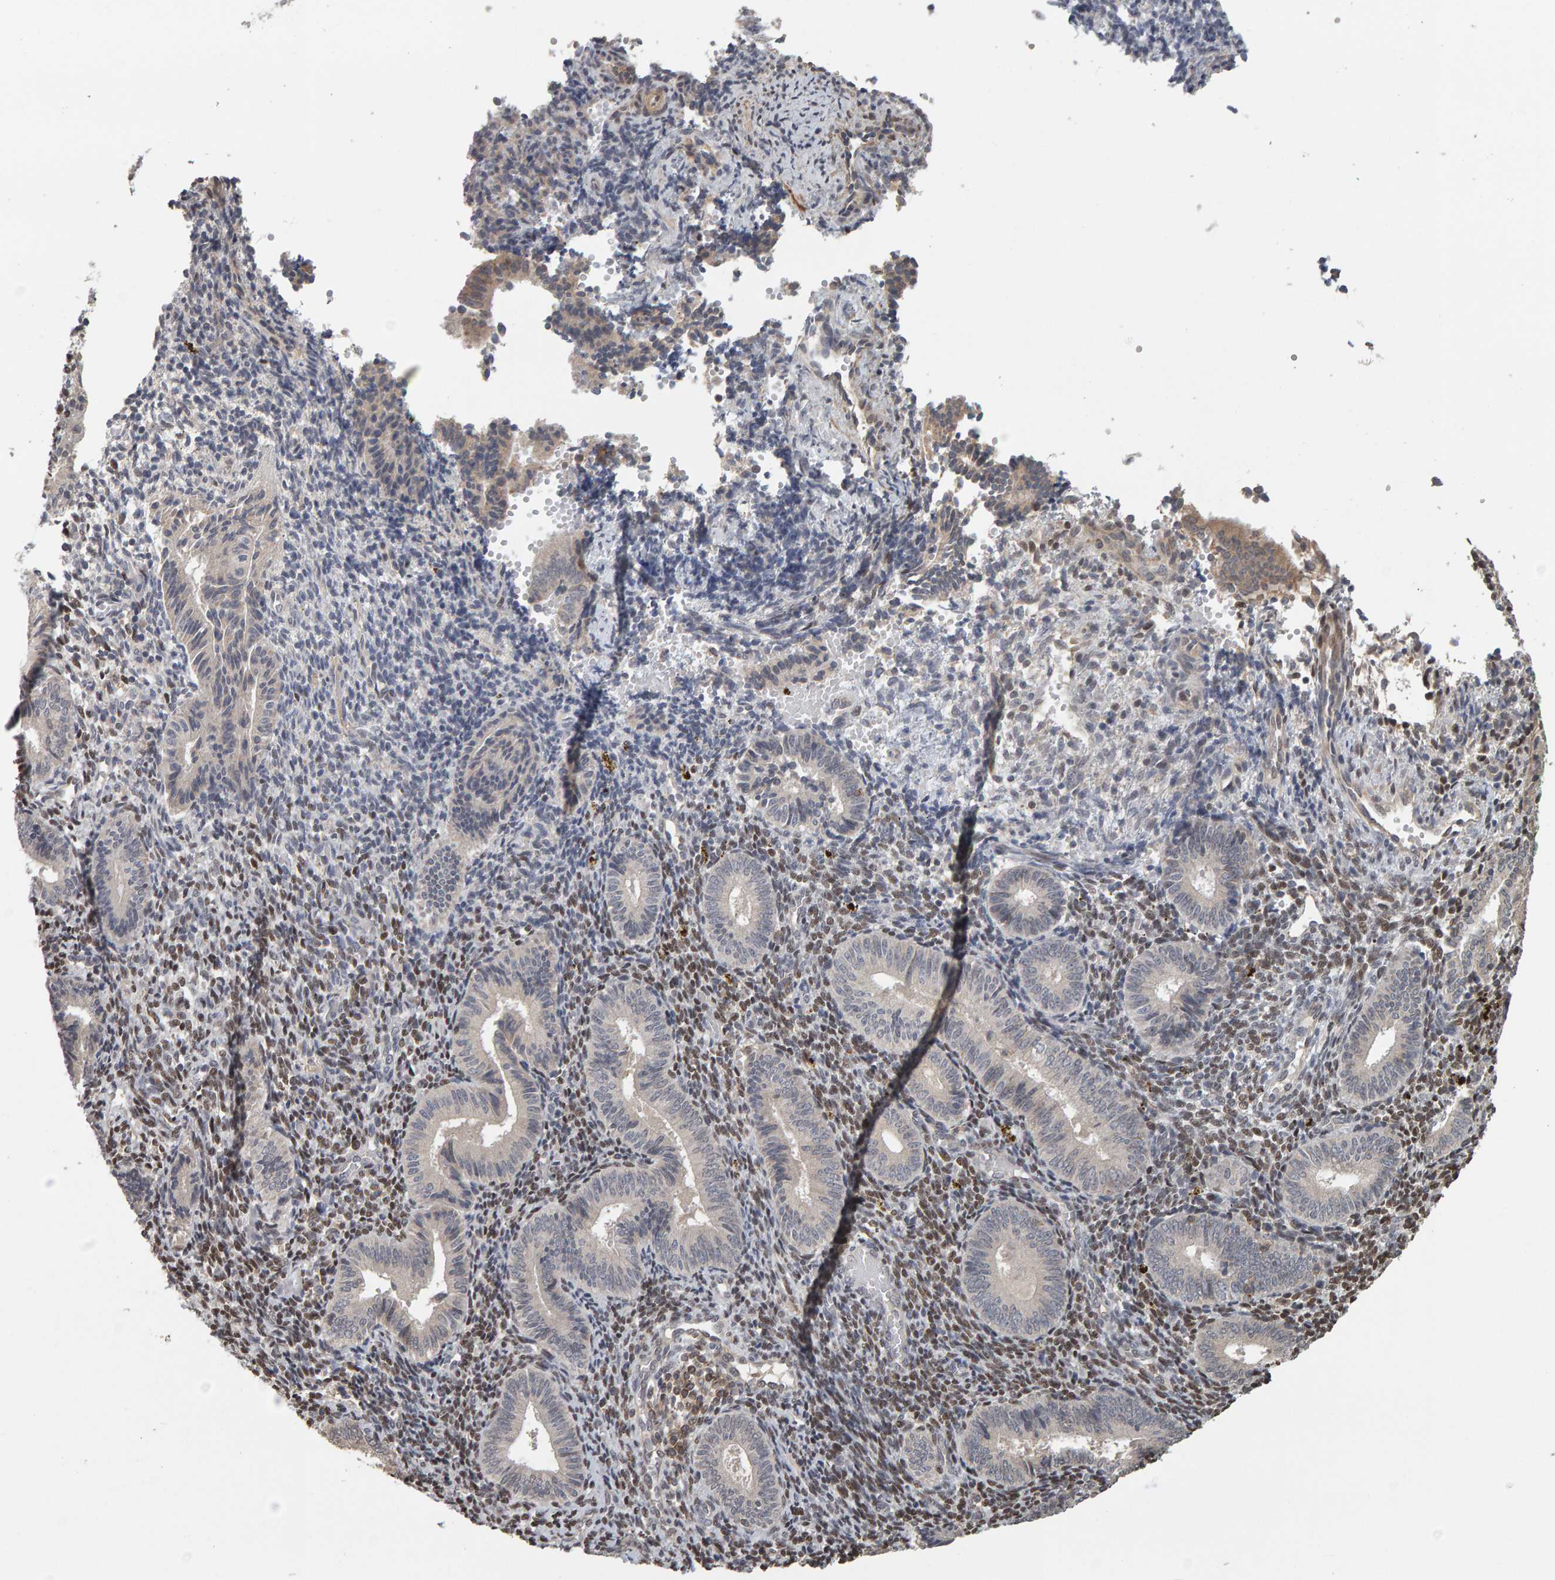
{"staining": {"intensity": "negative", "quantity": "none", "location": "none"}, "tissue": "endometrium", "cell_type": "Cells in endometrial stroma", "image_type": "normal", "snomed": [{"axis": "morphology", "description": "Normal tissue, NOS"}, {"axis": "topography", "description": "Uterus"}, {"axis": "topography", "description": "Endometrium"}], "caption": "Immunohistochemical staining of unremarkable endometrium exhibits no significant positivity in cells in endometrial stroma.", "gene": "TEFM", "patient": {"sex": "female", "age": 33}}